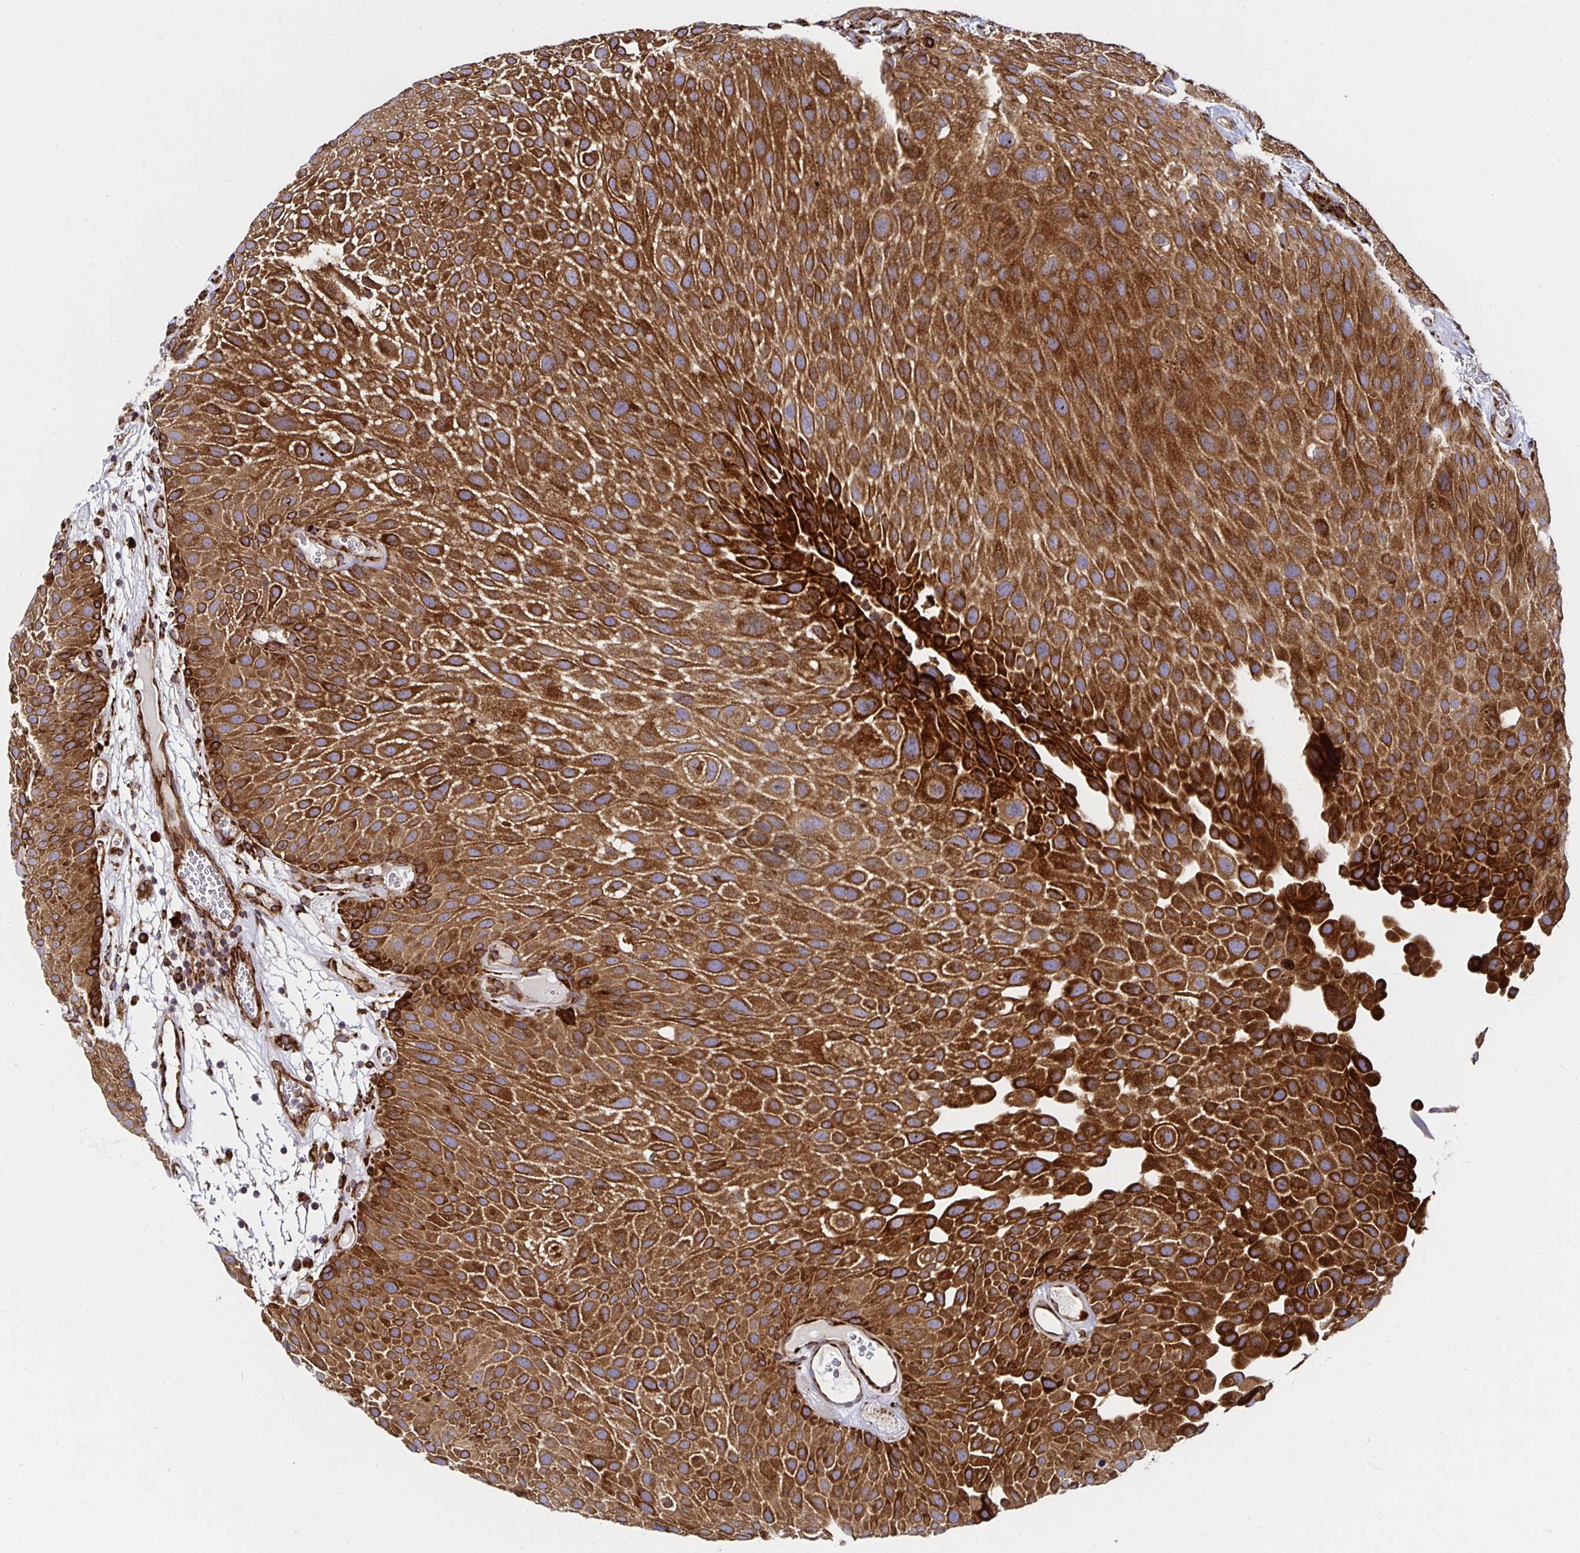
{"staining": {"intensity": "strong", "quantity": ">75%", "location": "cytoplasmic/membranous"}, "tissue": "urothelial cancer", "cell_type": "Tumor cells", "image_type": "cancer", "snomed": [{"axis": "morphology", "description": "Urothelial carcinoma, Low grade"}, {"axis": "topography", "description": "Urinary bladder"}], "caption": "The immunohistochemical stain shows strong cytoplasmic/membranous expression in tumor cells of low-grade urothelial carcinoma tissue.", "gene": "SMYD3", "patient": {"sex": "male", "age": 72}}